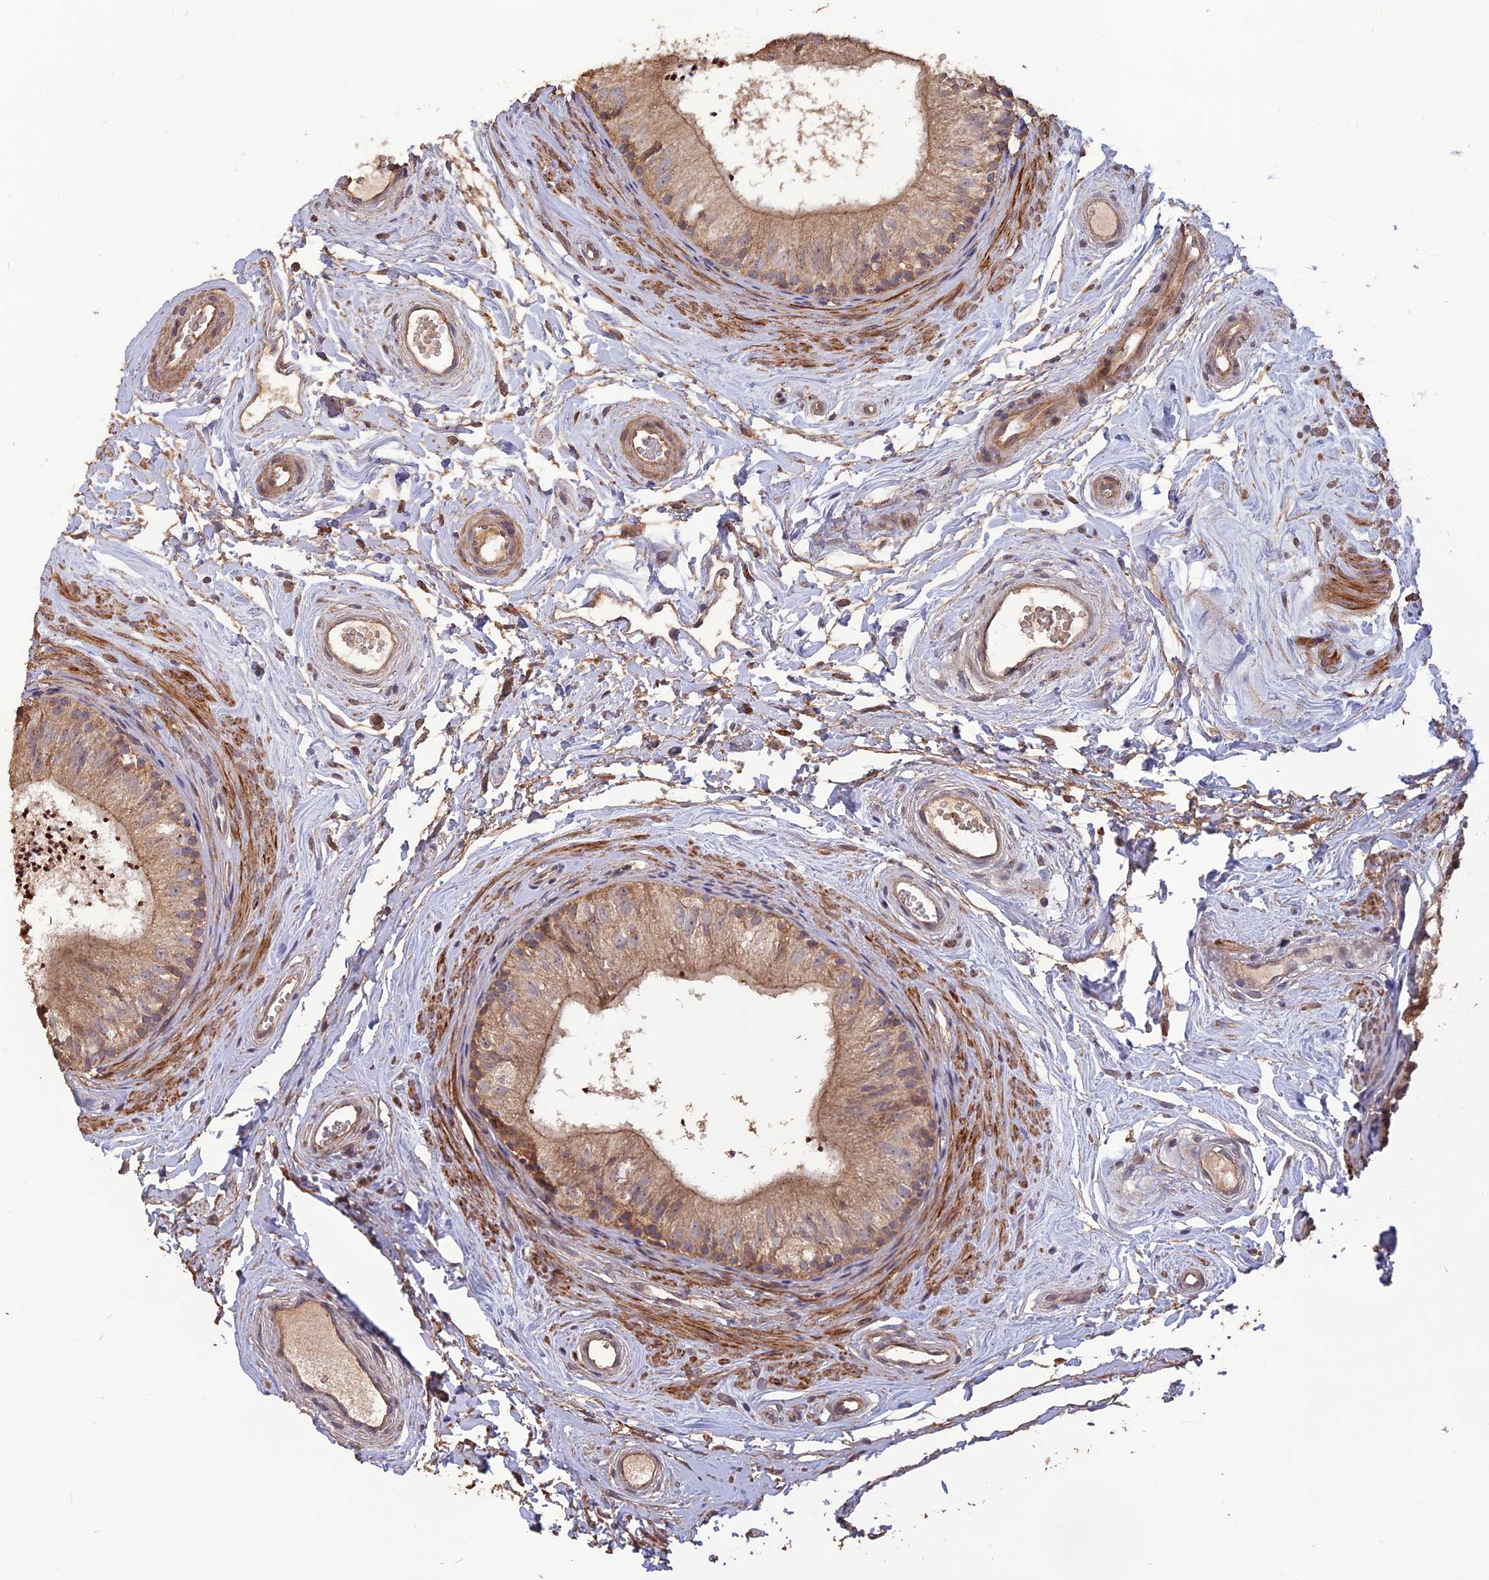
{"staining": {"intensity": "moderate", "quantity": "25%-75%", "location": "cytoplasmic/membranous"}, "tissue": "epididymis", "cell_type": "Glandular cells", "image_type": "normal", "snomed": [{"axis": "morphology", "description": "Normal tissue, NOS"}, {"axis": "topography", "description": "Epididymis"}], "caption": "Moderate cytoplasmic/membranous staining for a protein is seen in approximately 25%-75% of glandular cells of normal epididymis using IHC.", "gene": "LAYN", "patient": {"sex": "male", "age": 56}}